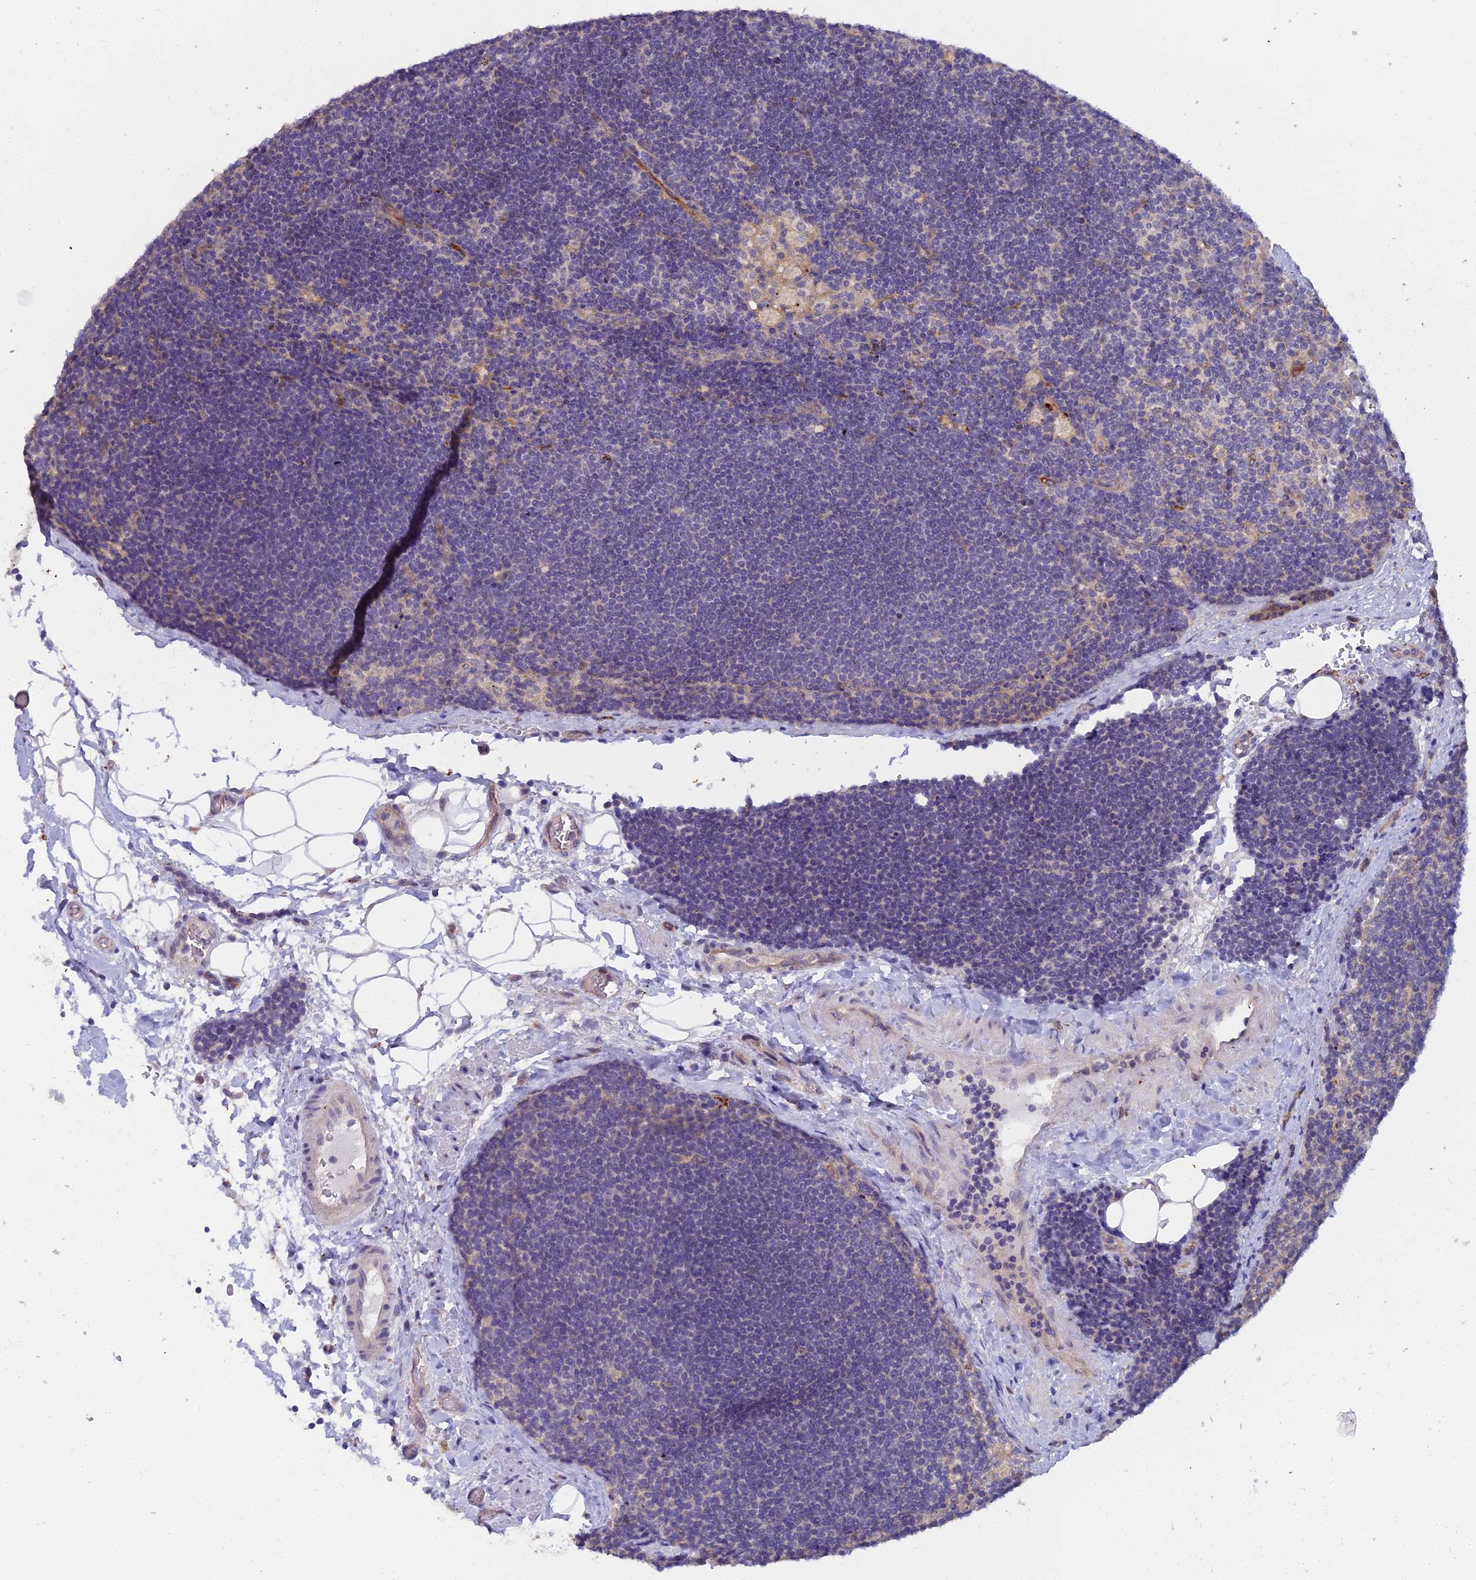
{"staining": {"intensity": "negative", "quantity": "none", "location": "none"}, "tissue": "lymph node", "cell_type": "Germinal center cells", "image_type": "normal", "snomed": [{"axis": "morphology", "description": "Normal tissue, NOS"}, {"axis": "topography", "description": "Lymph node"}], "caption": "Immunohistochemistry of normal lymph node demonstrates no positivity in germinal center cells. (Stains: DAB (3,3'-diaminobenzidine) IHC with hematoxylin counter stain, Microscopy: brightfield microscopy at high magnification).", "gene": "RDX", "patient": {"sex": "male", "age": 24}}